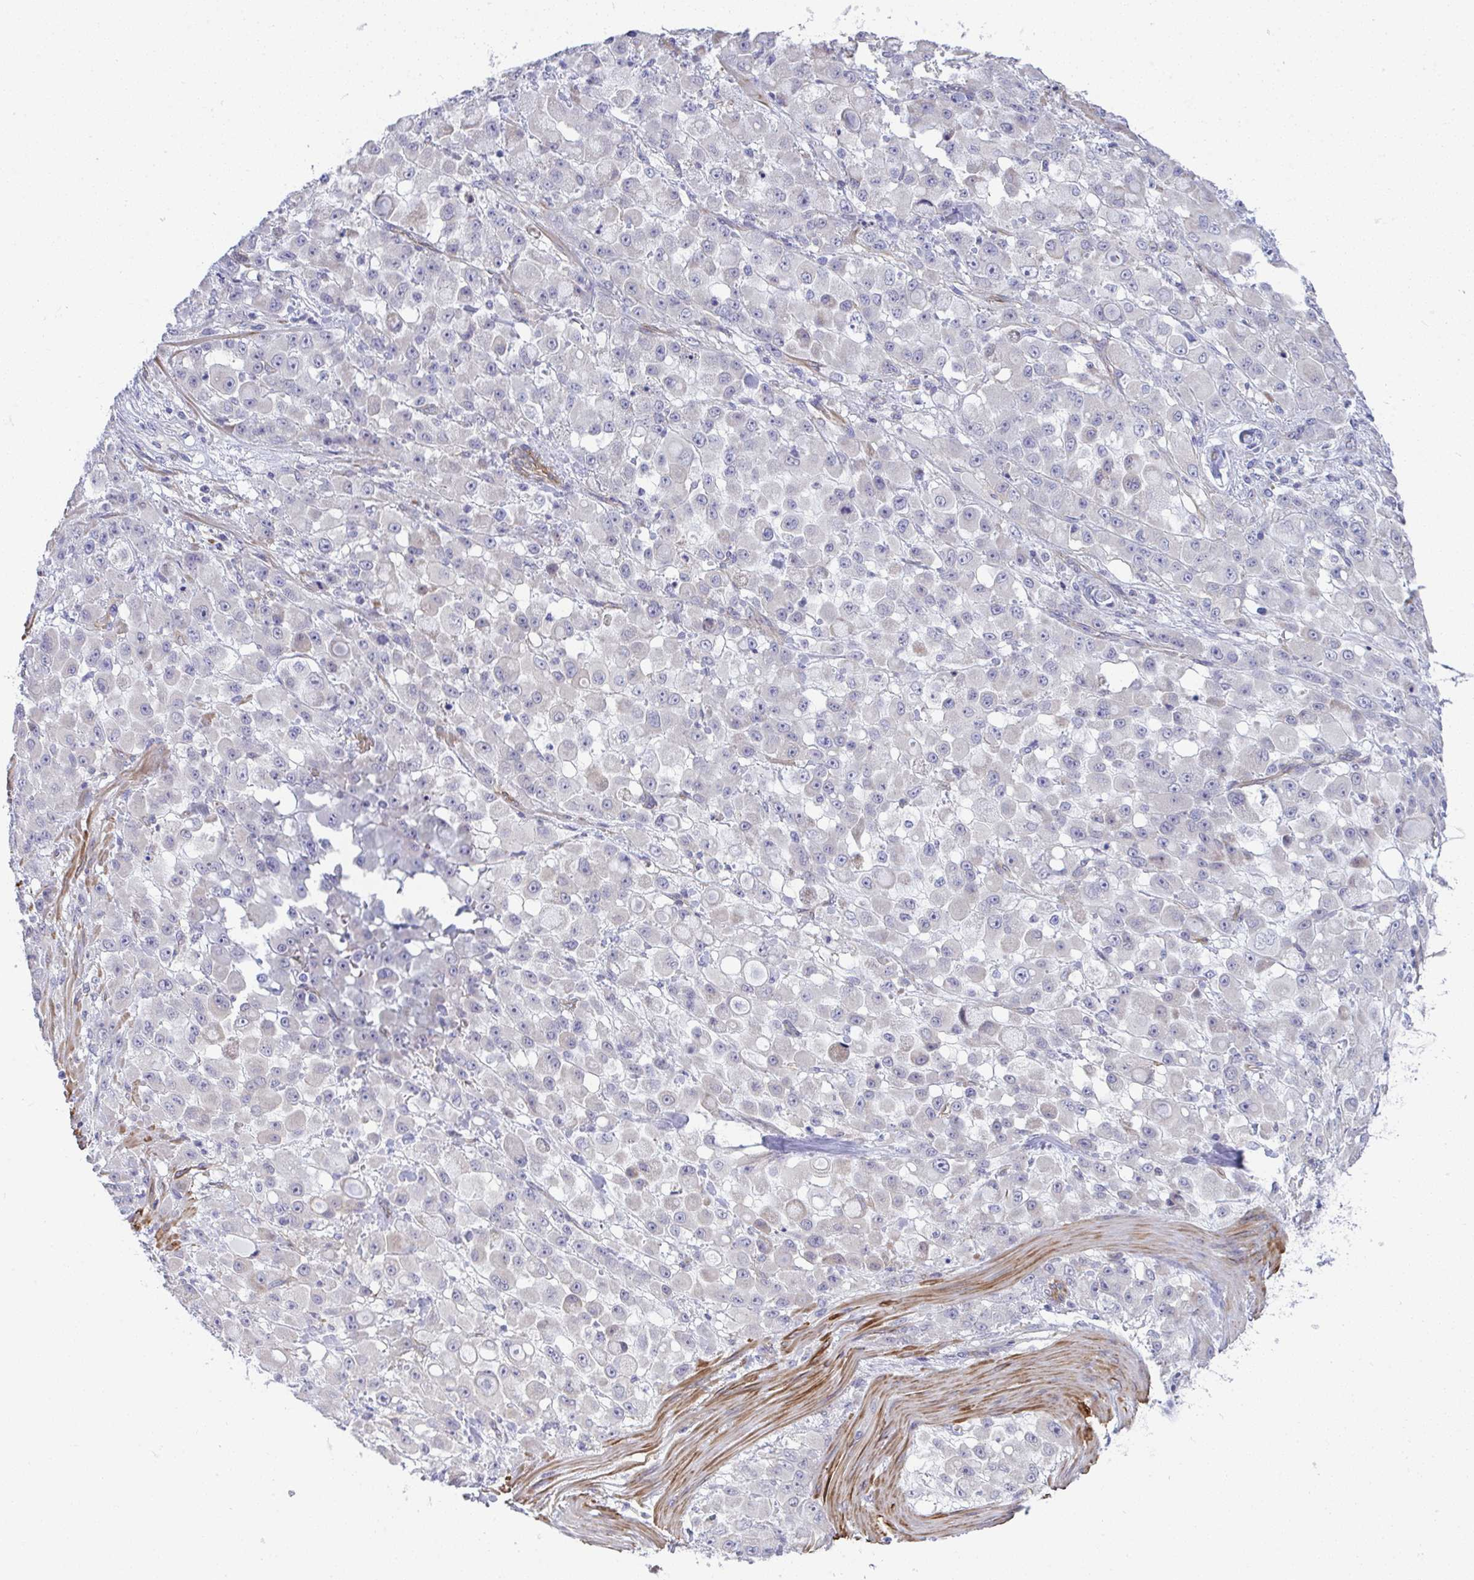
{"staining": {"intensity": "negative", "quantity": "none", "location": "none"}, "tissue": "stomach cancer", "cell_type": "Tumor cells", "image_type": "cancer", "snomed": [{"axis": "morphology", "description": "Adenocarcinoma, NOS"}, {"axis": "topography", "description": "Stomach"}], "caption": "Immunohistochemical staining of human stomach adenocarcinoma displays no significant expression in tumor cells.", "gene": "MYL12A", "patient": {"sex": "female", "age": 76}}